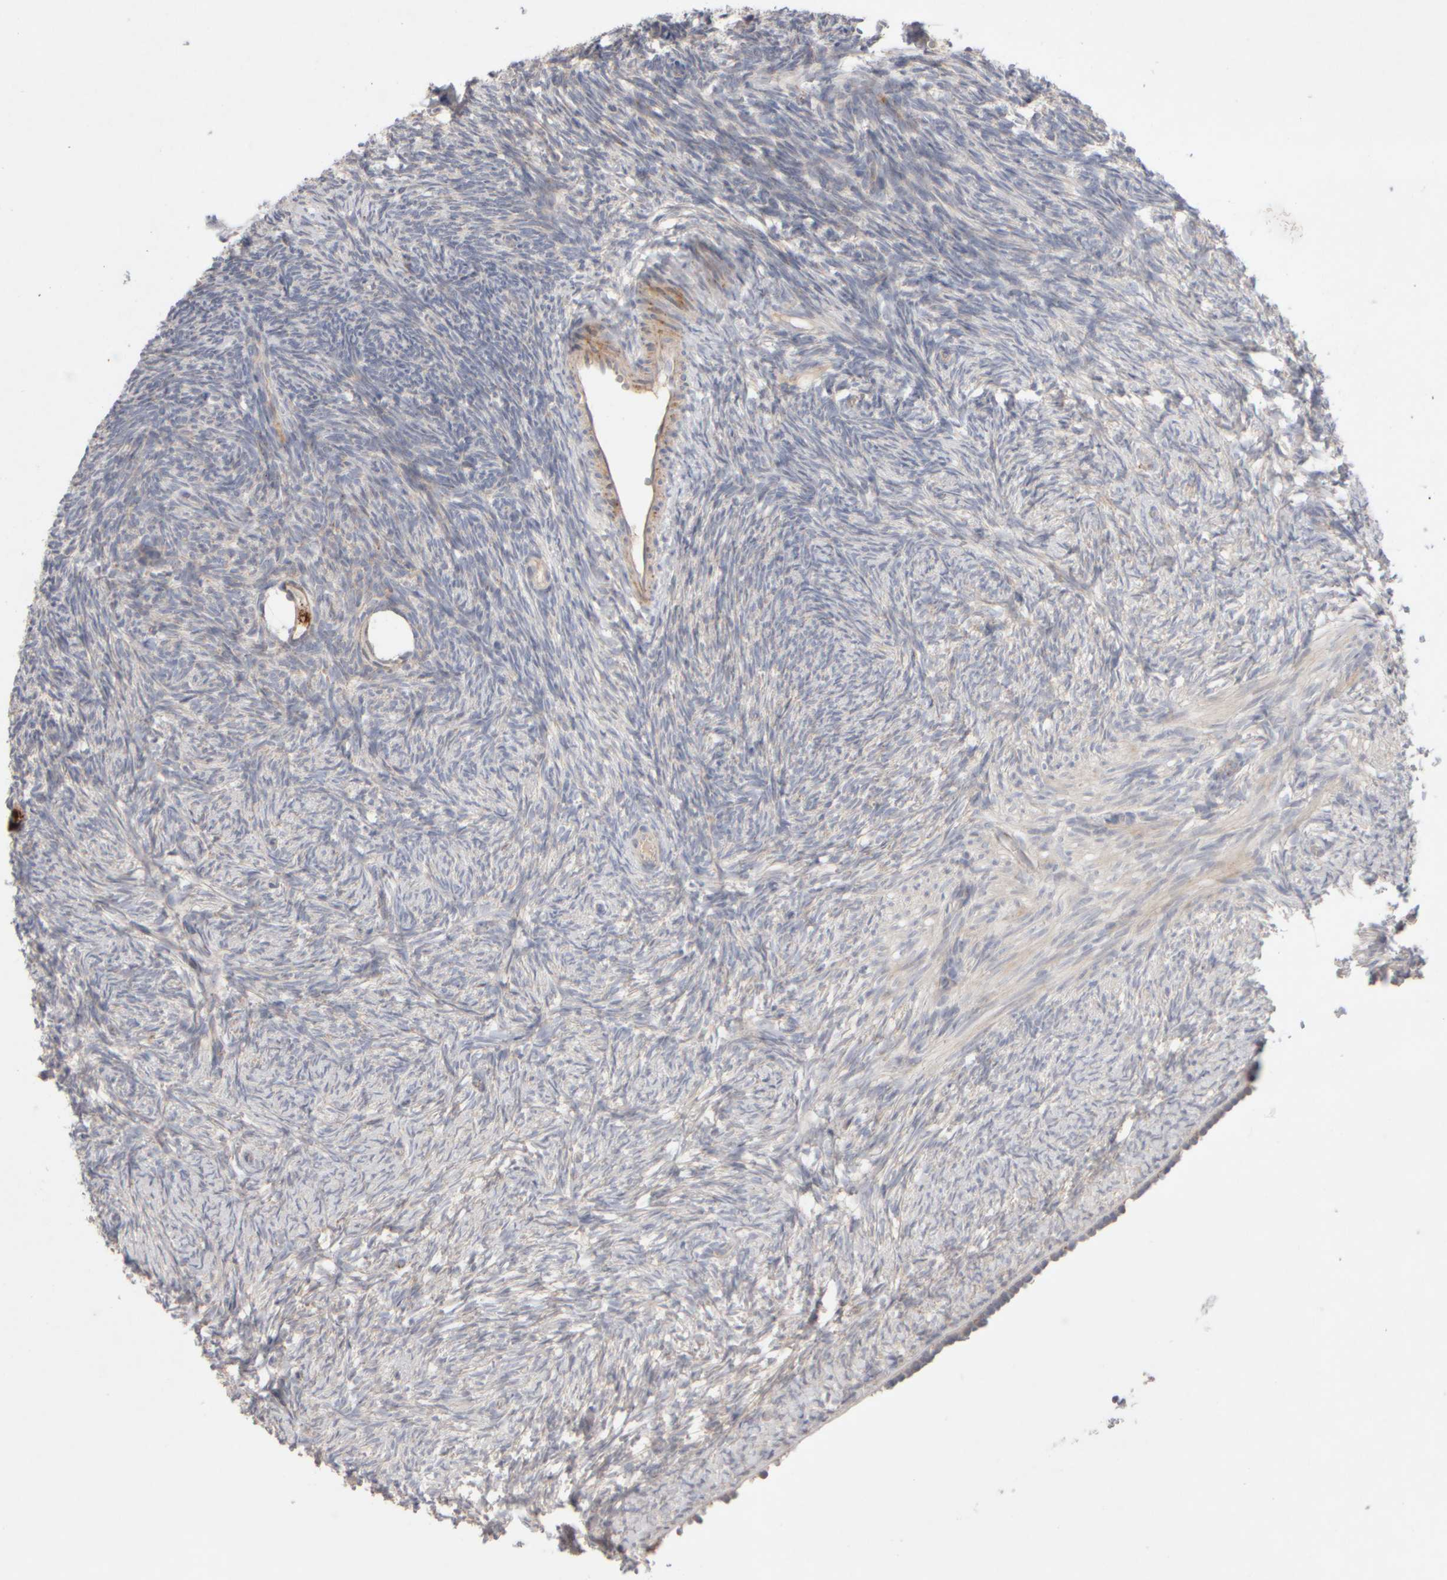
{"staining": {"intensity": "strong", "quantity": ">75%", "location": "cytoplasmic/membranous,nuclear"}, "tissue": "ovary", "cell_type": "Follicle cells", "image_type": "normal", "snomed": [{"axis": "morphology", "description": "Normal tissue, NOS"}, {"axis": "topography", "description": "Ovary"}], "caption": "Brown immunohistochemical staining in benign ovary displays strong cytoplasmic/membranous,nuclear expression in approximately >75% of follicle cells.", "gene": "CHADL", "patient": {"sex": "female", "age": 34}}